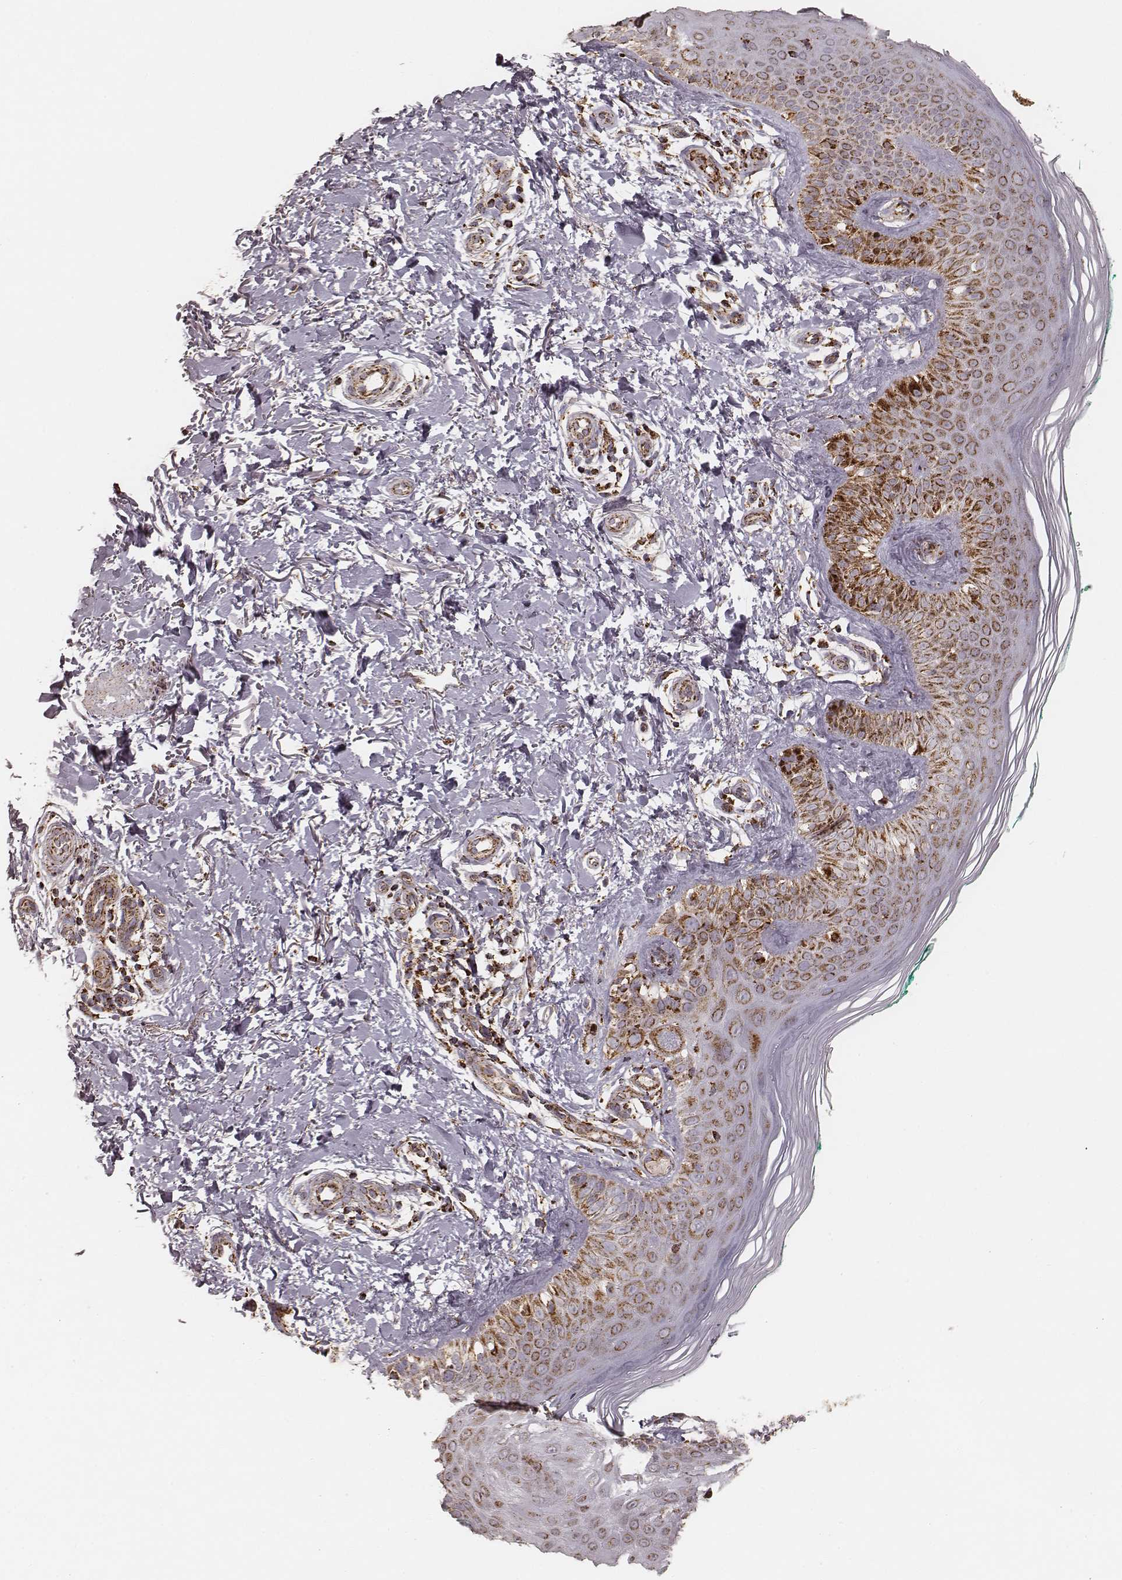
{"staining": {"intensity": "strong", "quantity": ">75%", "location": "cytoplasmic/membranous"}, "tissue": "skin", "cell_type": "Fibroblasts", "image_type": "normal", "snomed": [{"axis": "morphology", "description": "Normal tissue, NOS"}, {"axis": "morphology", "description": "Inflammation, NOS"}, {"axis": "morphology", "description": "Fibrosis, NOS"}, {"axis": "topography", "description": "Skin"}], "caption": "Immunohistochemistry (IHC) of unremarkable skin shows high levels of strong cytoplasmic/membranous expression in about >75% of fibroblasts. Nuclei are stained in blue.", "gene": "CS", "patient": {"sex": "male", "age": 71}}